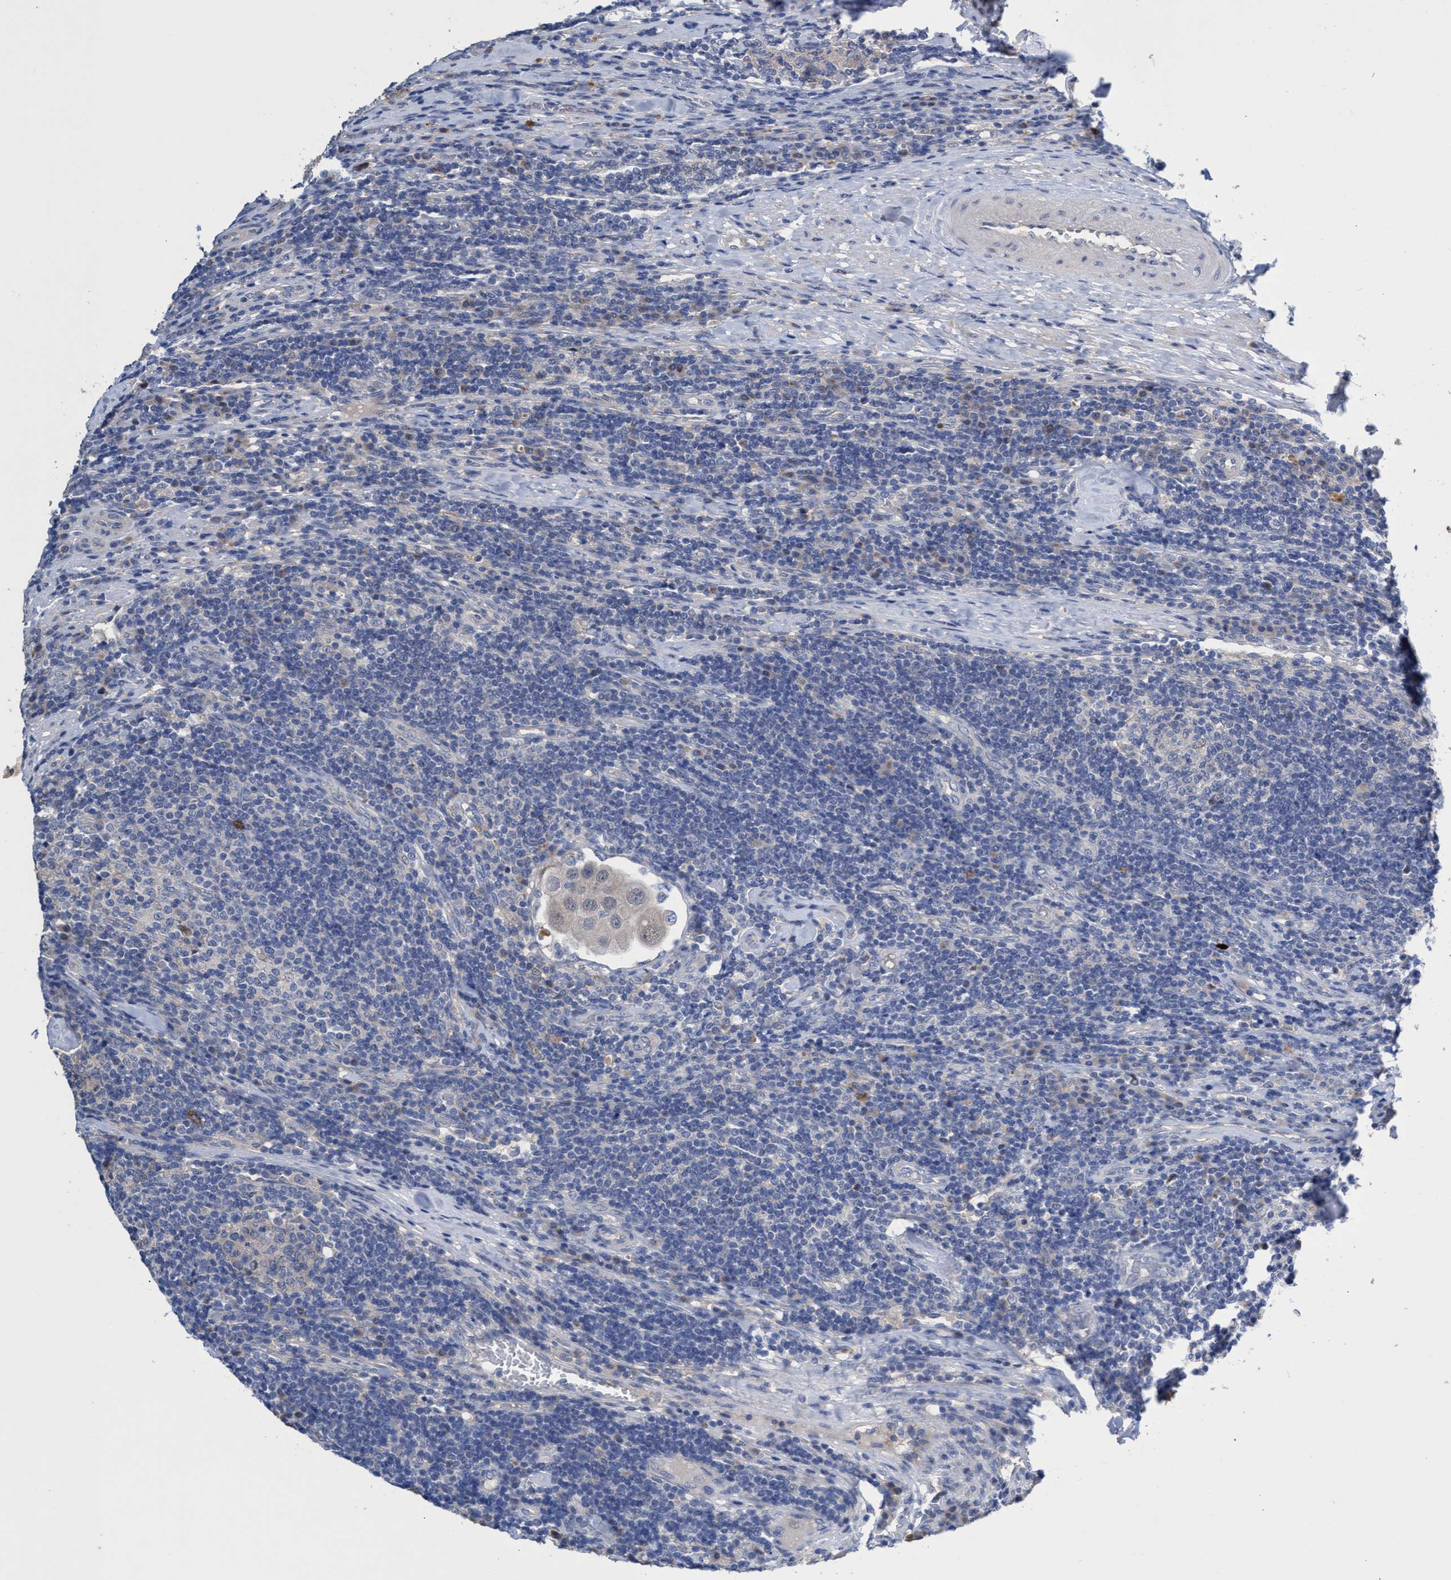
{"staining": {"intensity": "weak", "quantity": ">75%", "location": "cytoplasmic/membranous"}, "tissue": "urothelial cancer", "cell_type": "Tumor cells", "image_type": "cancer", "snomed": [{"axis": "morphology", "description": "Urothelial carcinoma, High grade"}, {"axis": "topography", "description": "Lymph node"}, {"axis": "topography", "description": "Urinary bladder"}], "caption": "High-grade urothelial carcinoma stained for a protein demonstrates weak cytoplasmic/membranous positivity in tumor cells.", "gene": "SVEP1", "patient": {"sex": "male", "age": 51}}